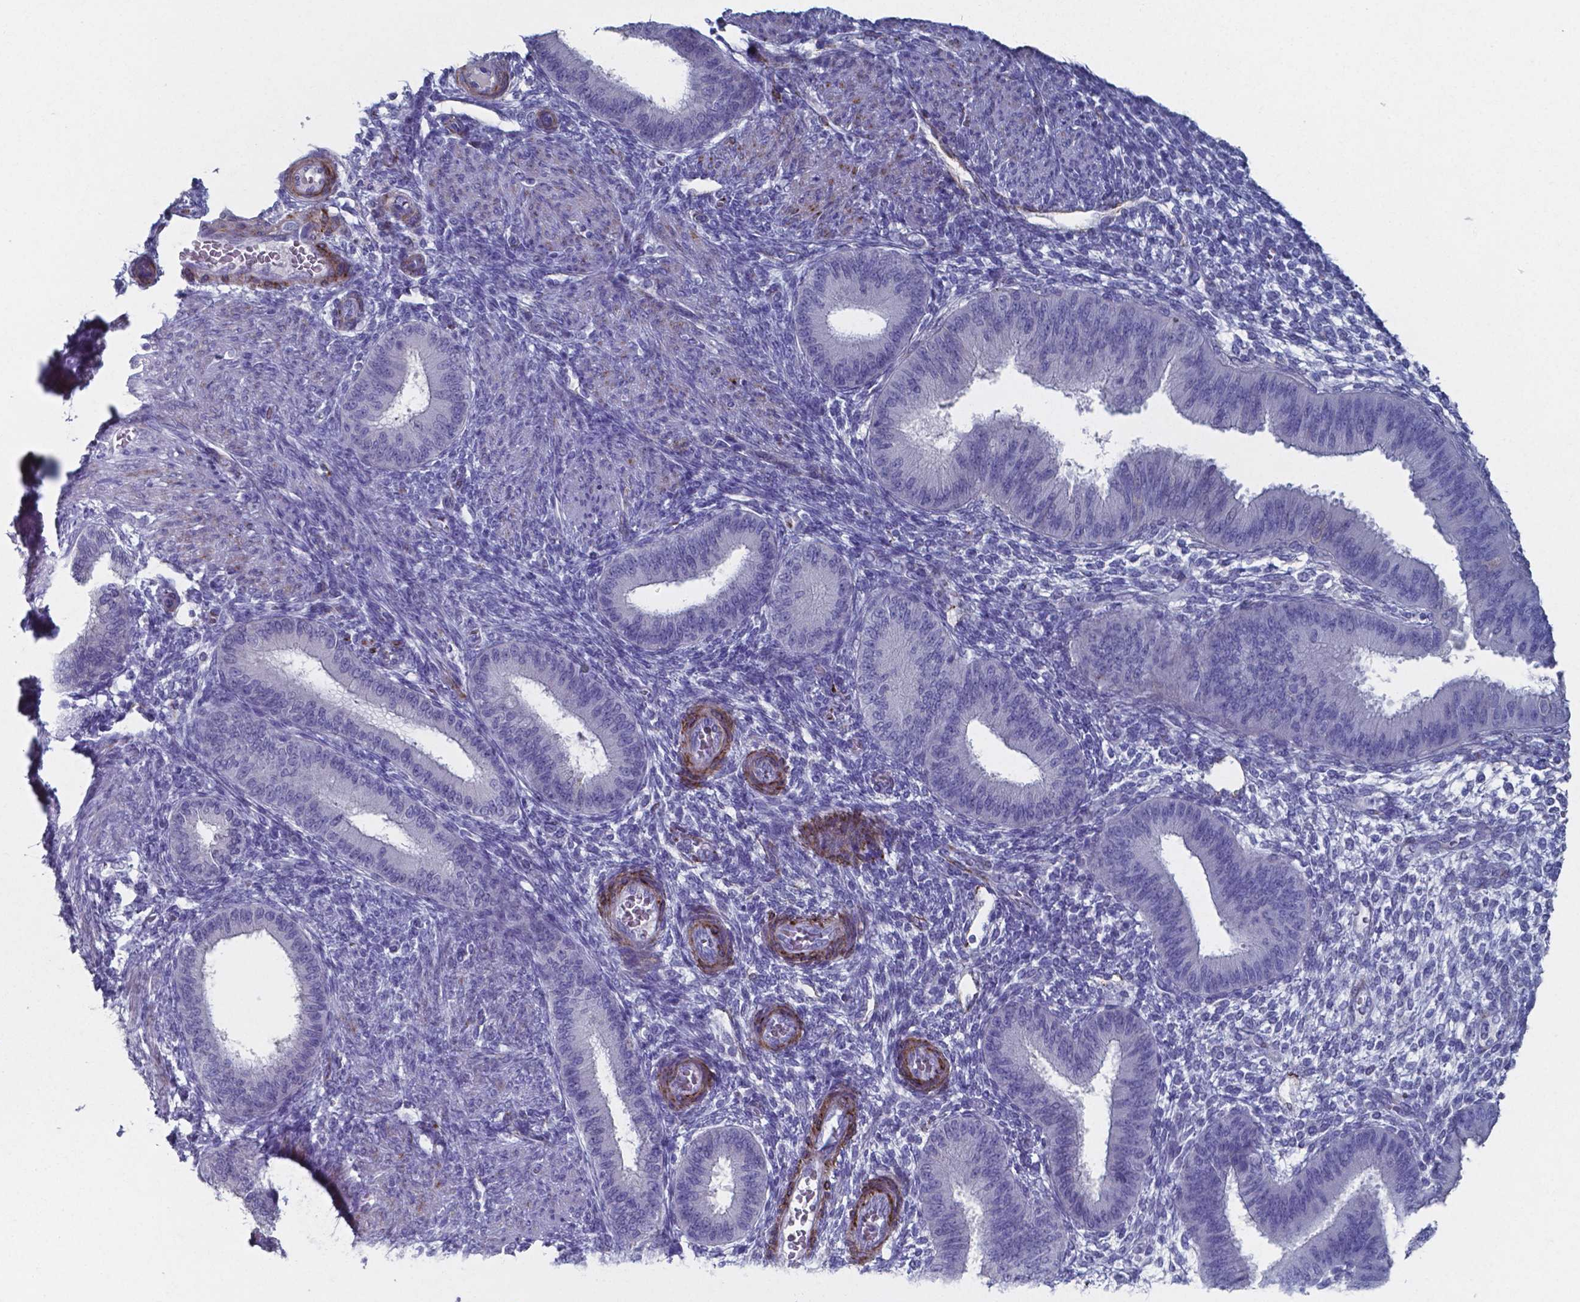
{"staining": {"intensity": "negative", "quantity": "none", "location": "none"}, "tissue": "endometrium", "cell_type": "Cells in endometrial stroma", "image_type": "normal", "snomed": [{"axis": "morphology", "description": "Normal tissue, NOS"}, {"axis": "topography", "description": "Endometrium"}], "caption": "Protein analysis of benign endometrium reveals no significant staining in cells in endometrial stroma. Brightfield microscopy of immunohistochemistry (IHC) stained with DAB (brown) and hematoxylin (blue), captured at high magnification.", "gene": "PLA2R1", "patient": {"sex": "female", "age": 39}}